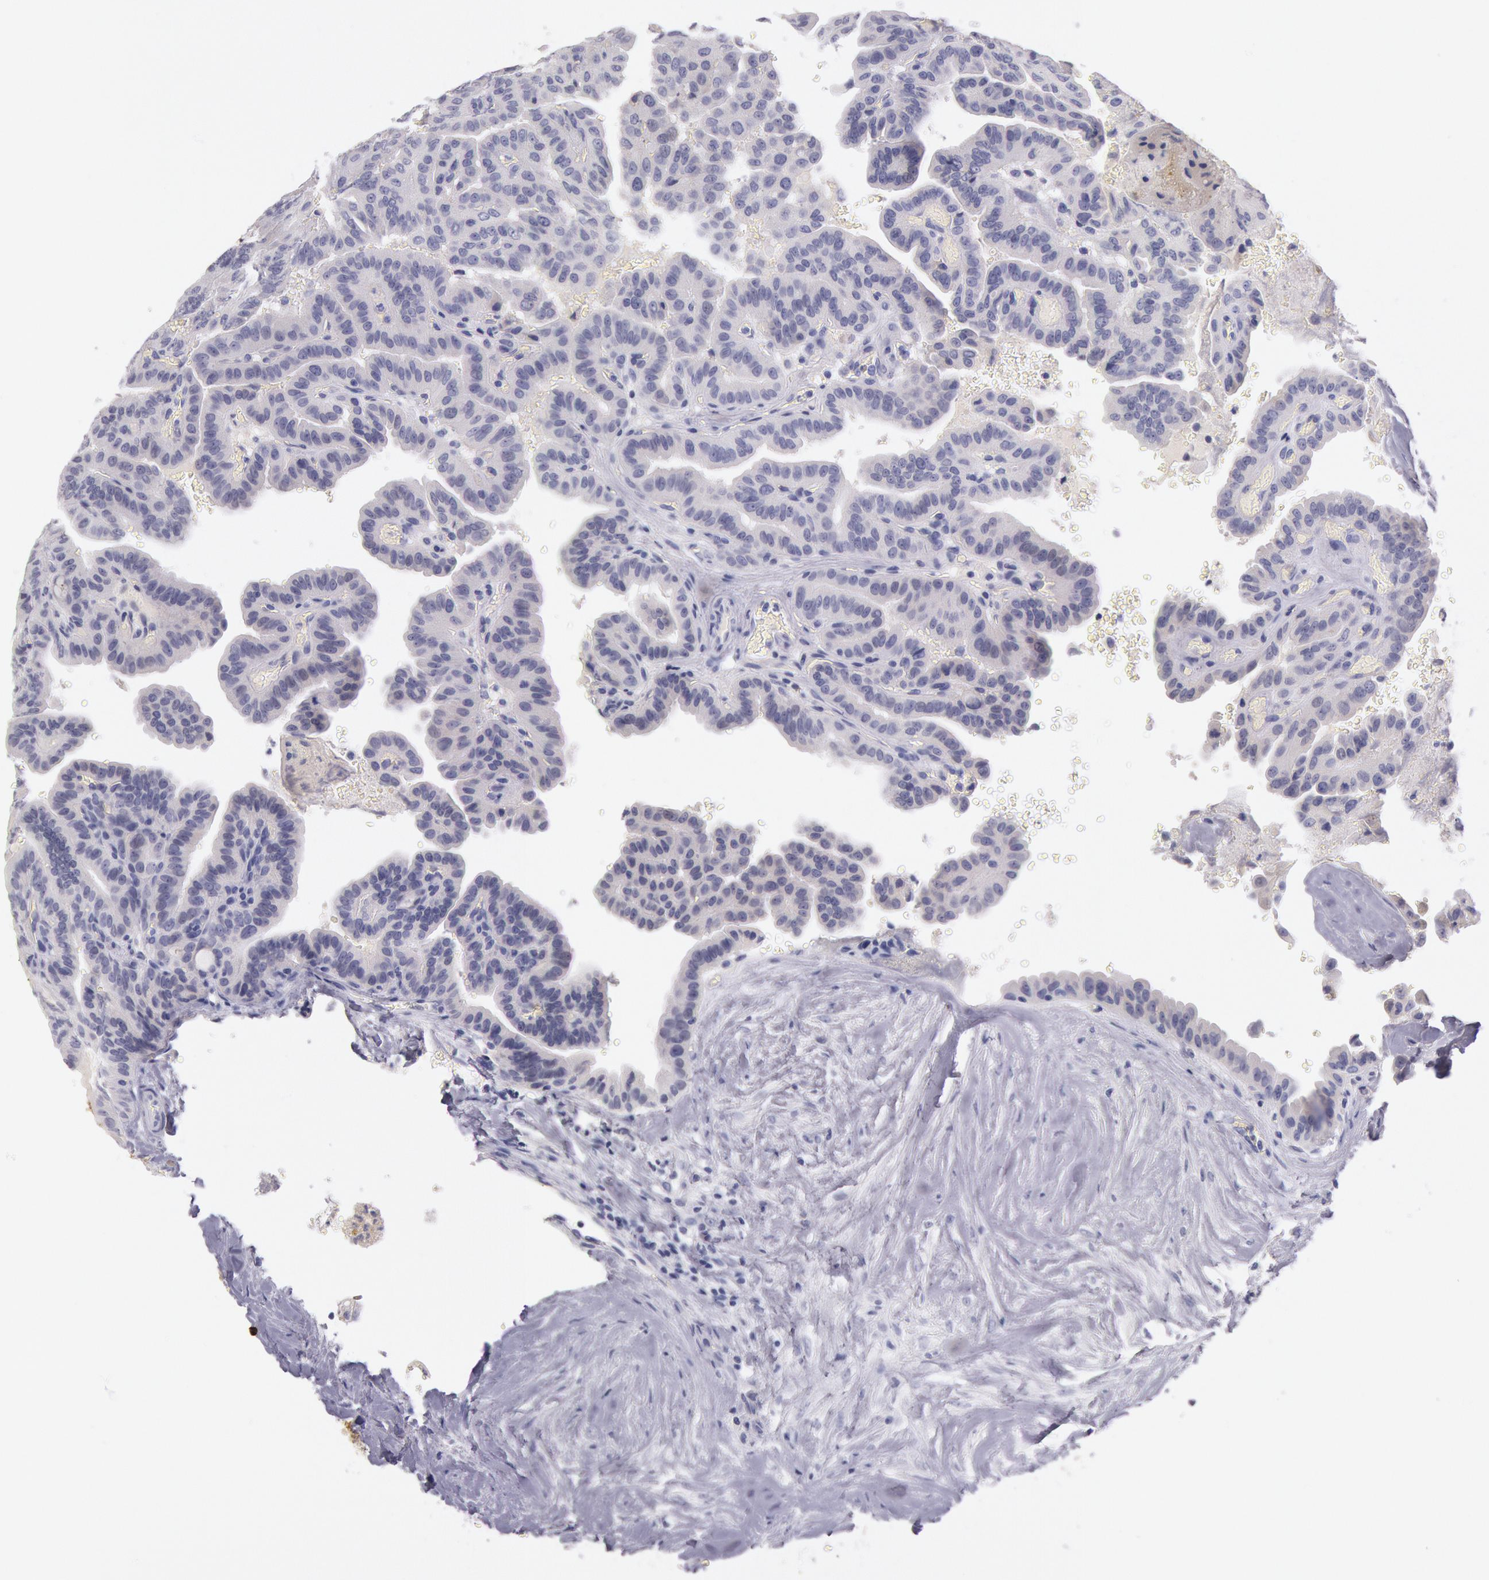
{"staining": {"intensity": "negative", "quantity": "none", "location": "none"}, "tissue": "thyroid cancer", "cell_type": "Tumor cells", "image_type": "cancer", "snomed": [{"axis": "morphology", "description": "Papillary adenocarcinoma, NOS"}, {"axis": "topography", "description": "Thyroid gland"}], "caption": "Immunohistochemistry of human thyroid papillary adenocarcinoma demonstrates no positivity in tumor cells. (Stains: DAB (3,3'-diaminobenzidine) immunohistochemistry with hematoxylin counter stain, Microscopy: brightfield microscopy at high magnification).", "gene": "EGFR", "patient": {"sex": "male", "age": 87}}